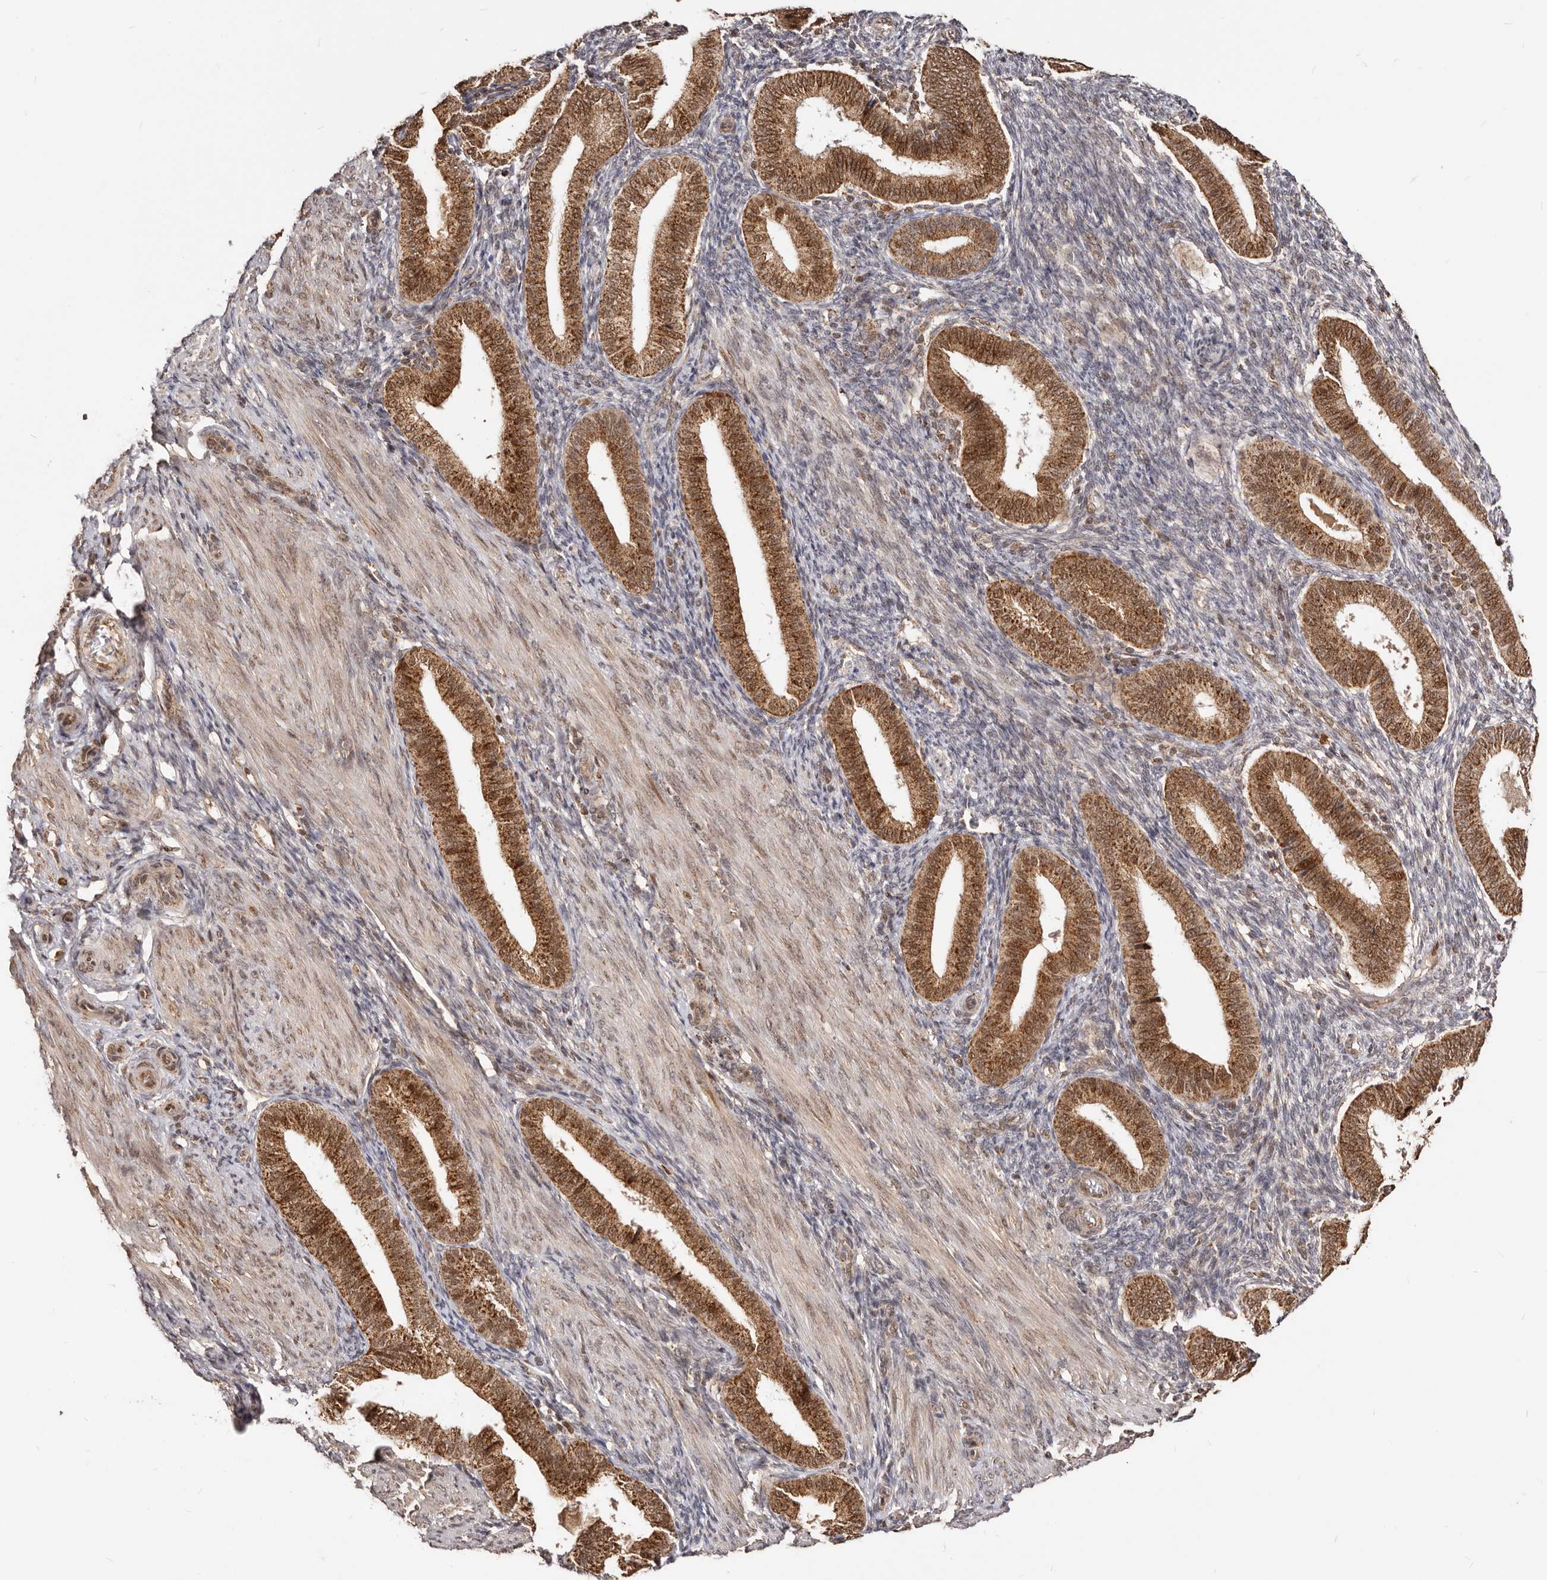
{"staining": {"intensity": "weak", "quantity": "25%-75%", "location": "cytoplasmic/membranous,nuclear"}, "tissue": "endometrium", "cell_type": "Cells in endometrial stroma", "image_type": "normal", "snomed": [{"axis": "morphology", "description": "Normal tissue, NOS"}, {"axis": "topography", "description": "Endometrium"}], "caption": "This image shows normal endometrium stained with IHC to label a protein in brown. The cytoplasmic/membranous,nuclear of cells in endometrial stroma show weak positivity for the protein. Nuclei are counter-stained blue.", "gene": "SEC14L1", "patient": {"sex": "female", "age": 39}}